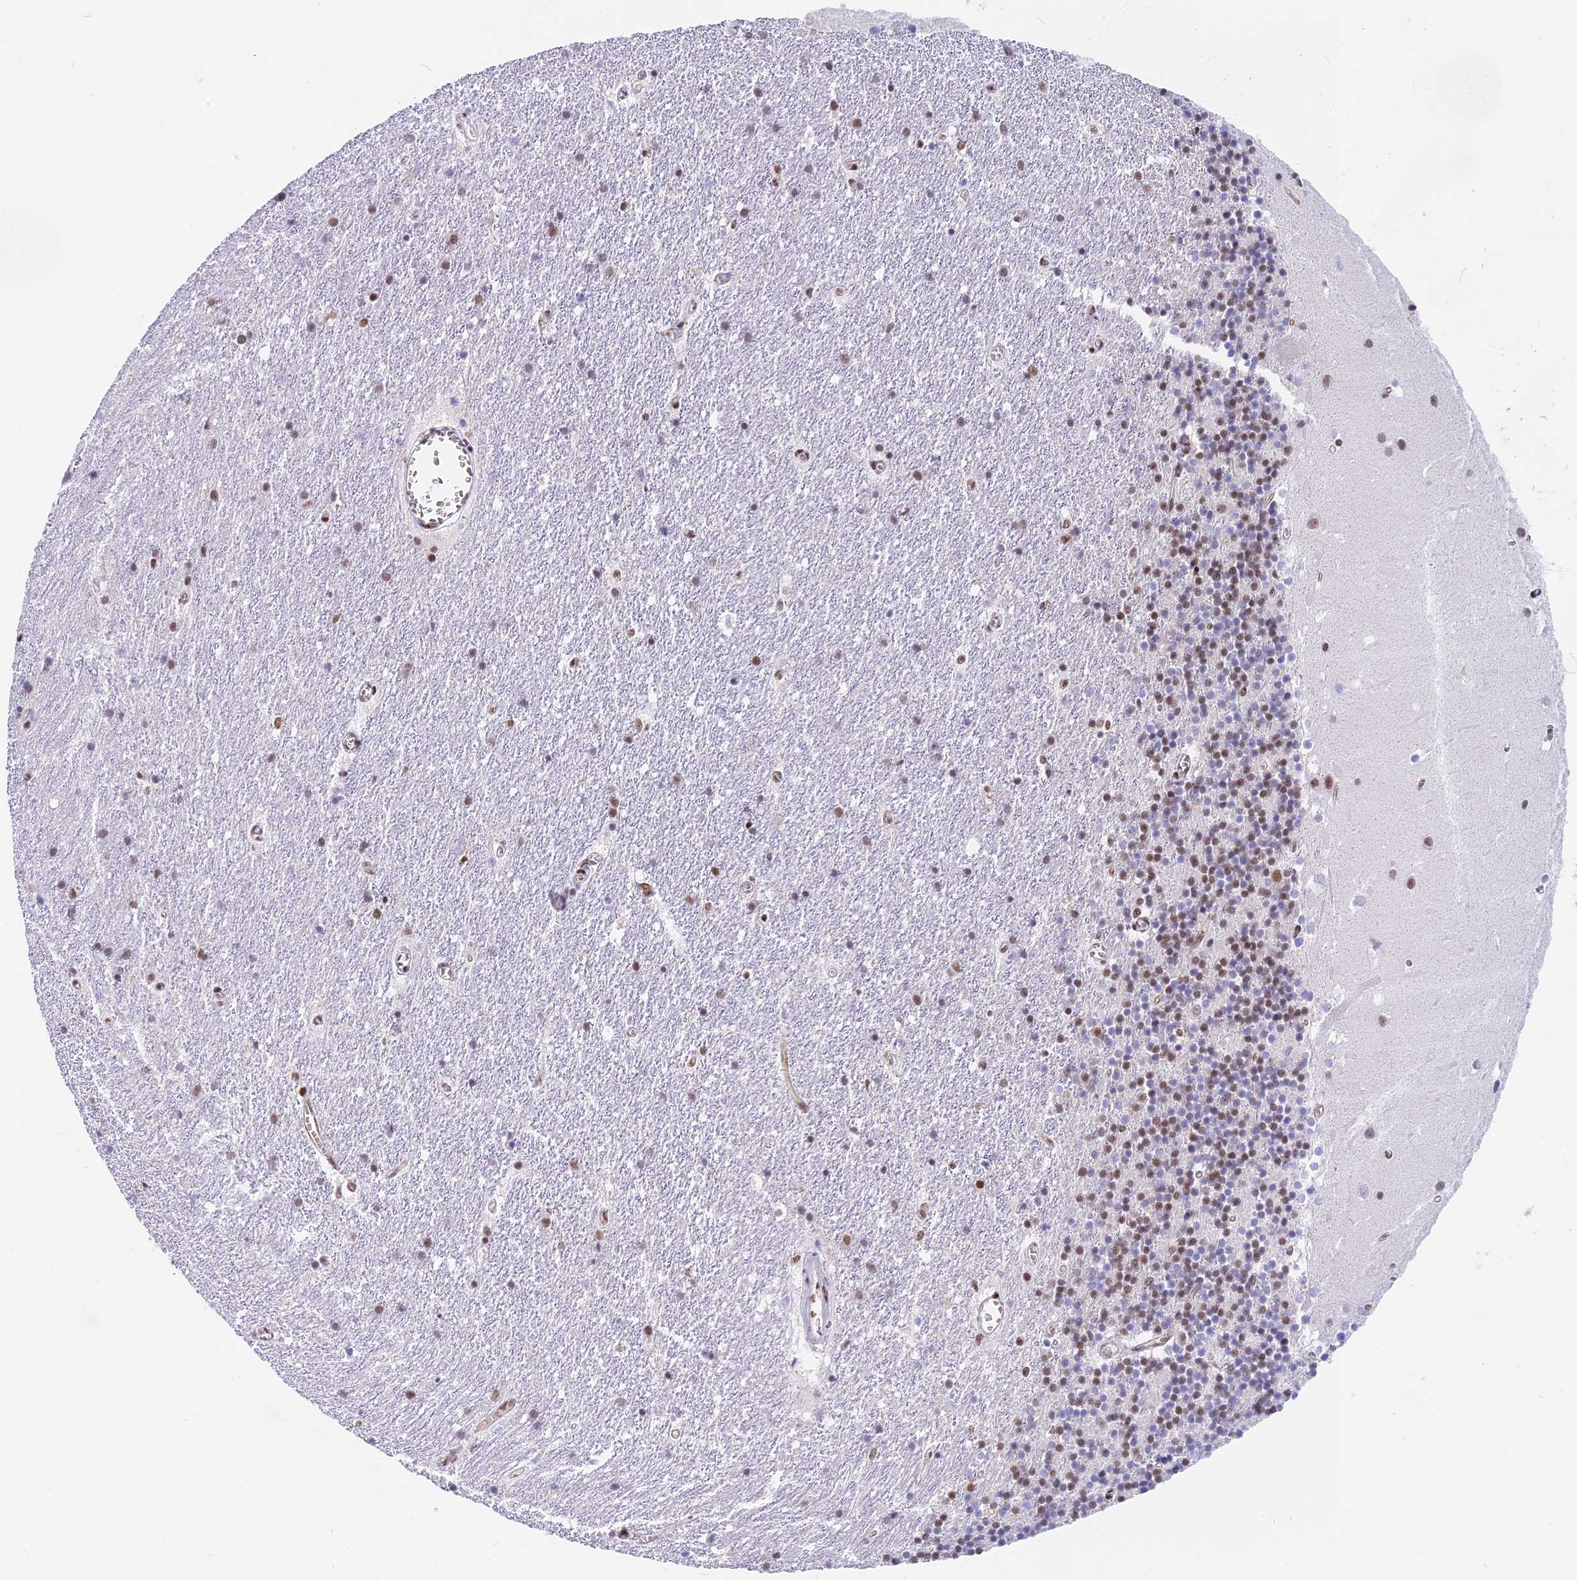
{"staining": {"intensity": "moderate", "quantity": "25%-75%", "location": "nuclear"}, "tissue": "cerebellum", "cell_type": "Cells in granular layer", "image_type": "normal", "snomed": [{"axis": "morphology", "description": "Normal tissue, NOS"}, {"axis": "topography", "description": "Cerebellum"}], "caption": "High-magnification brightfield microscopy of benign cerebellum stained with DAB (brown) and counterstained with hematoxylin (blue). cells in granular layer exhibit moderate nuclear positivity is seen in about25%-75% of cells.", "gene": "SBNO1", "patient": {"sex": "male", "age": 54}}